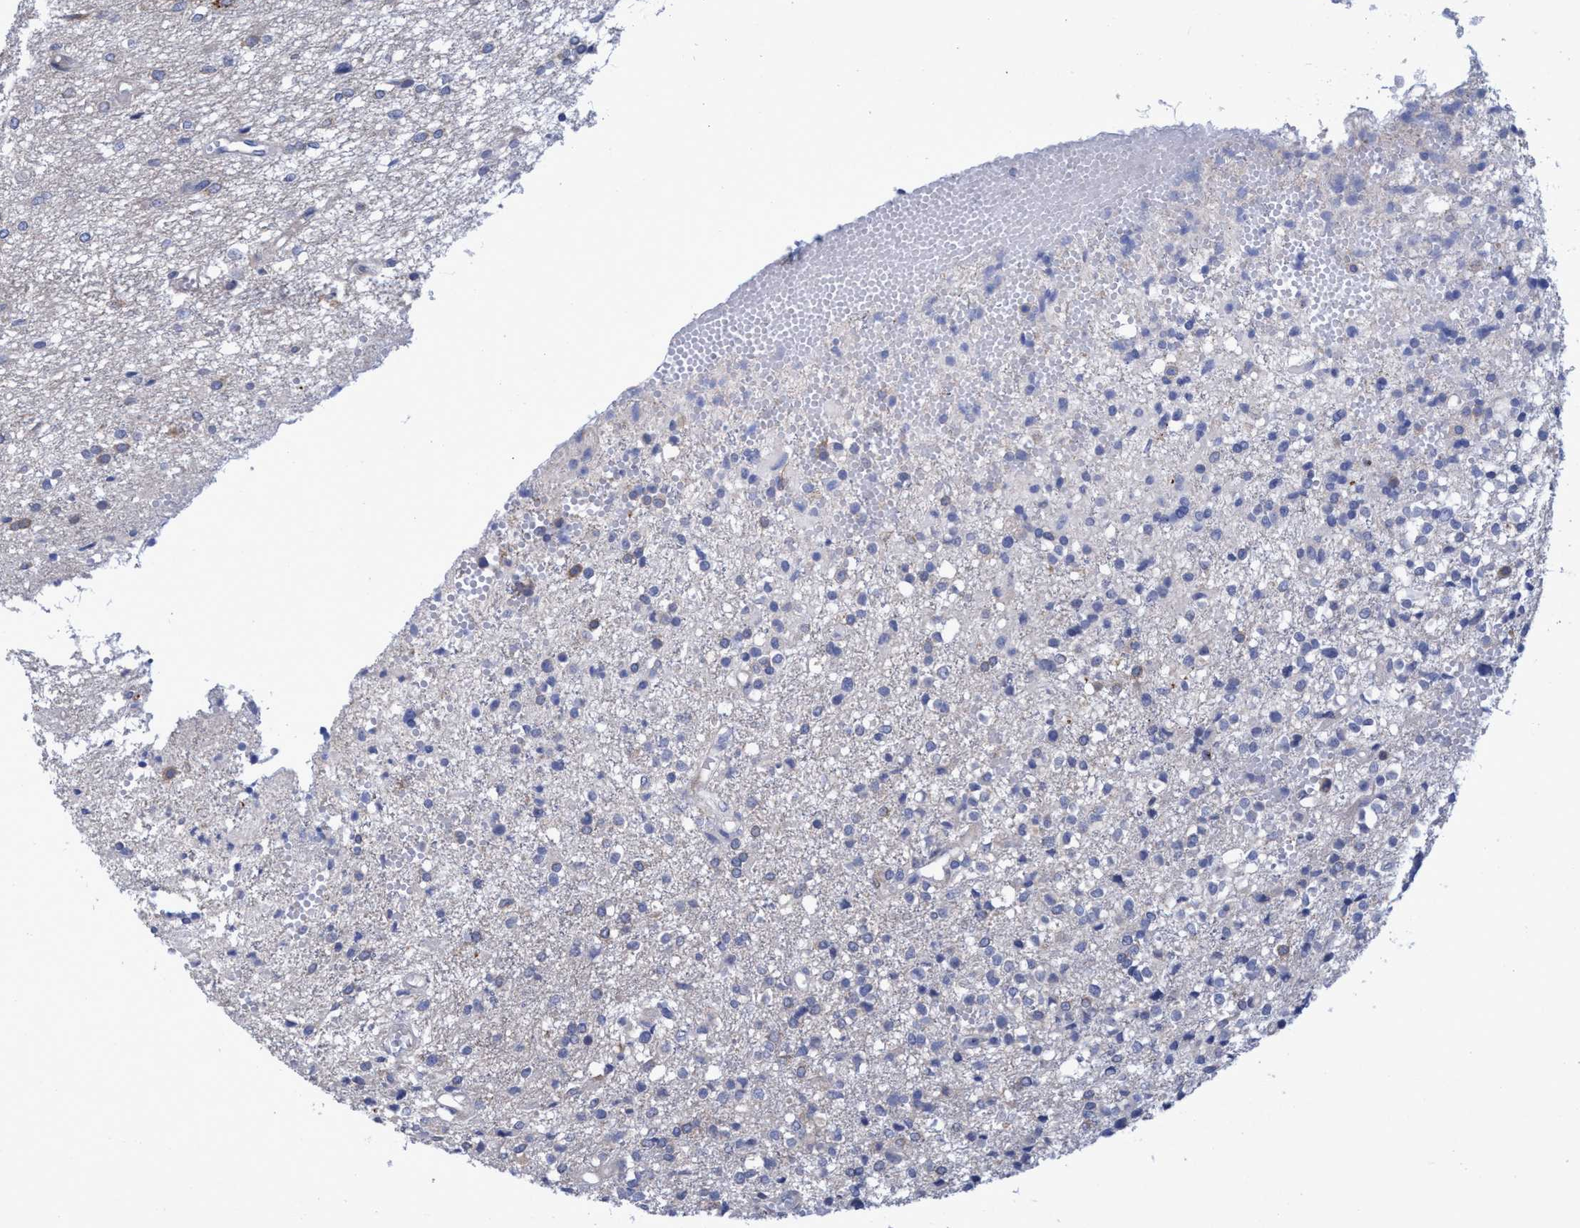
{"staining": {"intensity": "negative", "quantity": "none", "location": "none"}, "tissue": "glioma", "cell_type": "Tumor cells", "image_type": "cancer", "snomed": [{"axis": "morphology", "description": "Glioma, malignant, High grade"}, {"axis": "topography", "description": "Brain"}], "caption": "There is no significant staining in tumor cells of malignant glioma (high-grade). The staining is performed using DAB (3,3'-diaminobenzidine) brown chromogen with nuclei counter-stained in using hematoxylin.", "gene": "R3HCC1", "patient": {"sex": "female", "age": 59}}